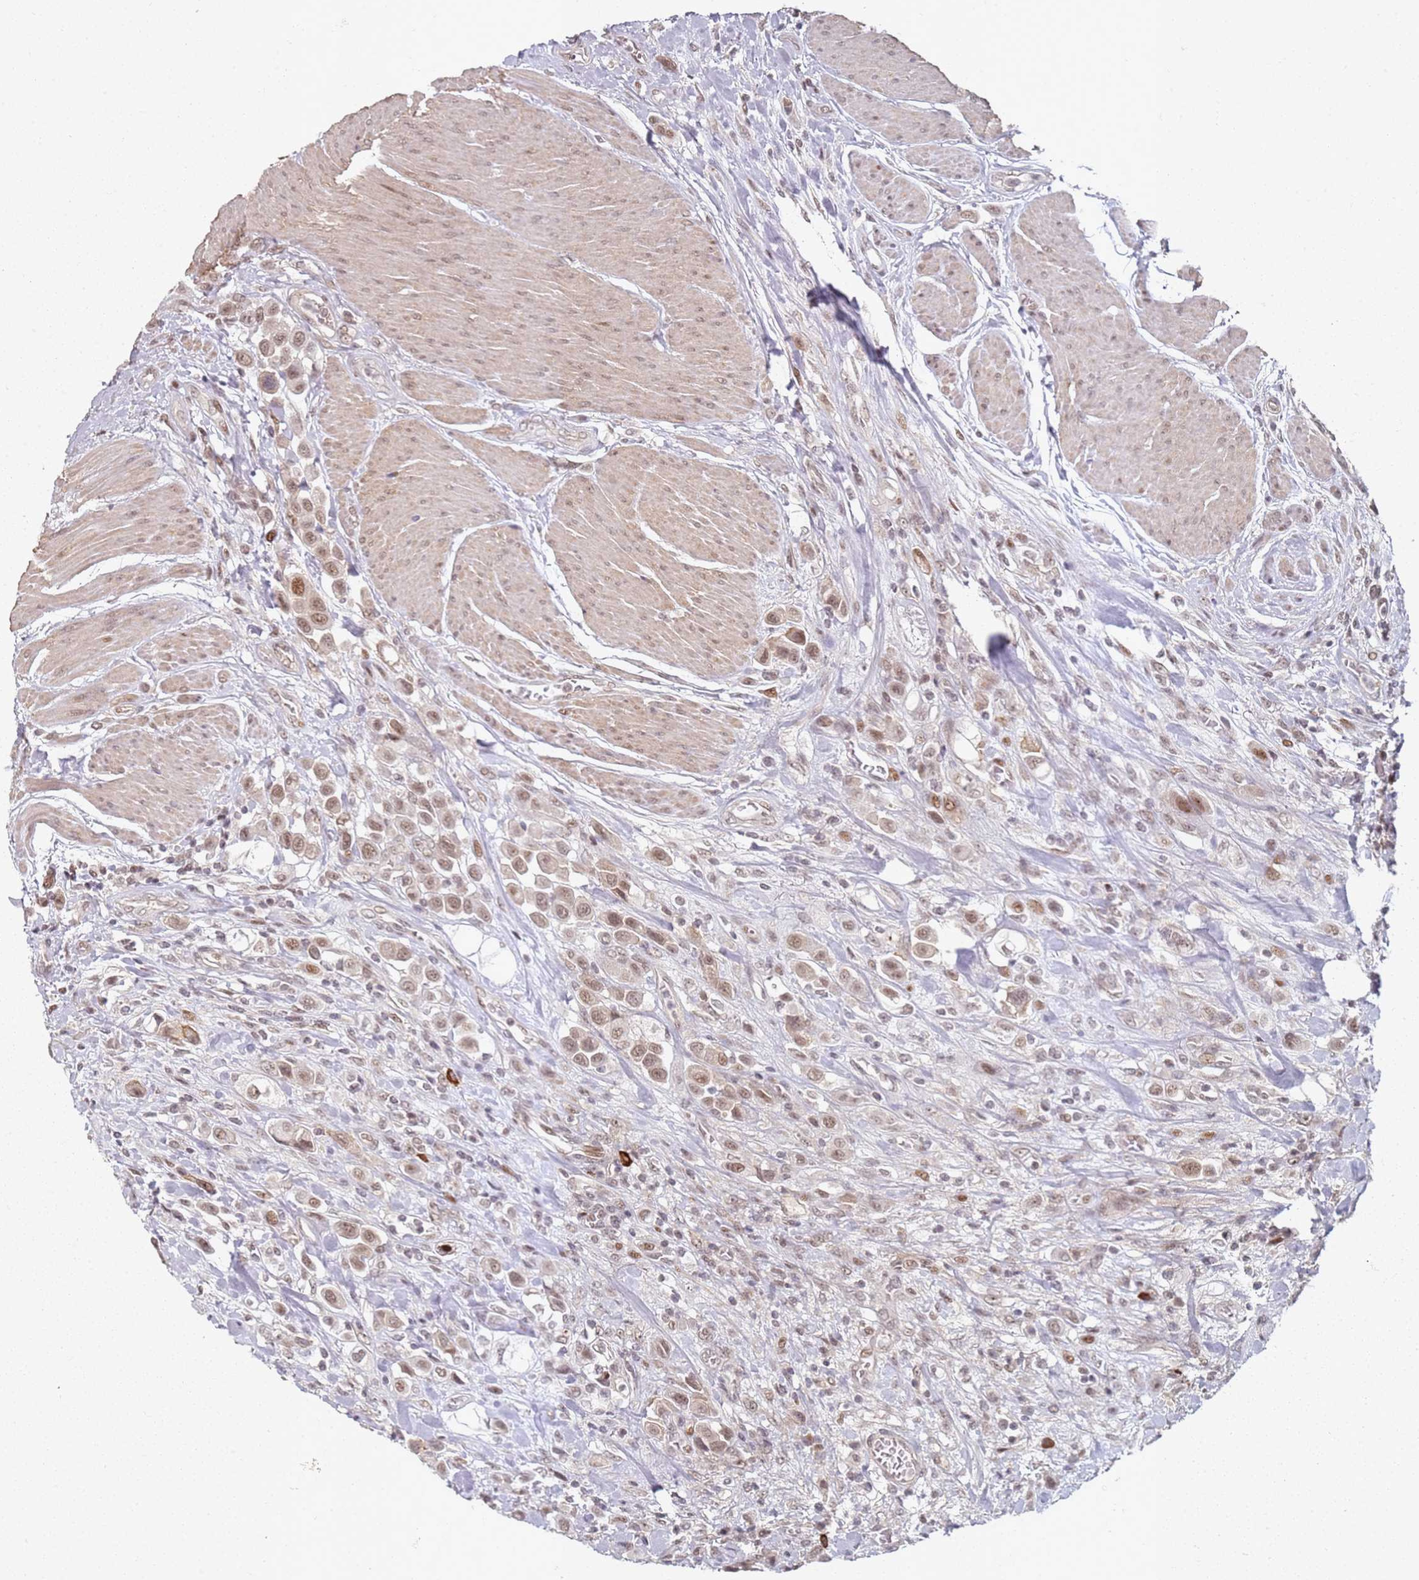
{"staining": {"intensity": "moderate", "quantity": ">75%", "location": "nuclear"}, "tissue": "urothelial cancer", "cell_type": "Tumor cells", "image_type": "cancer", "snomed": [{"axis": "morphology", "description": "Urothelial carcinoma, High grade"}, {"axis": "topography", "description": "Urinary bladder"}], "caption": "High-grade urothelial carcinoma was stained to show a protein in brown. There is medium levels of moderate nuclear staining in approximately >75% of tumor cells. The protein is stained brown, and the nuclei are stained in blue (DAB (3,3'-diaminobenzidine) IHC with brightfield microscopy, high magnification).", "gene": "ATF6B", "patient": {"sex": "male", "age": 50}}